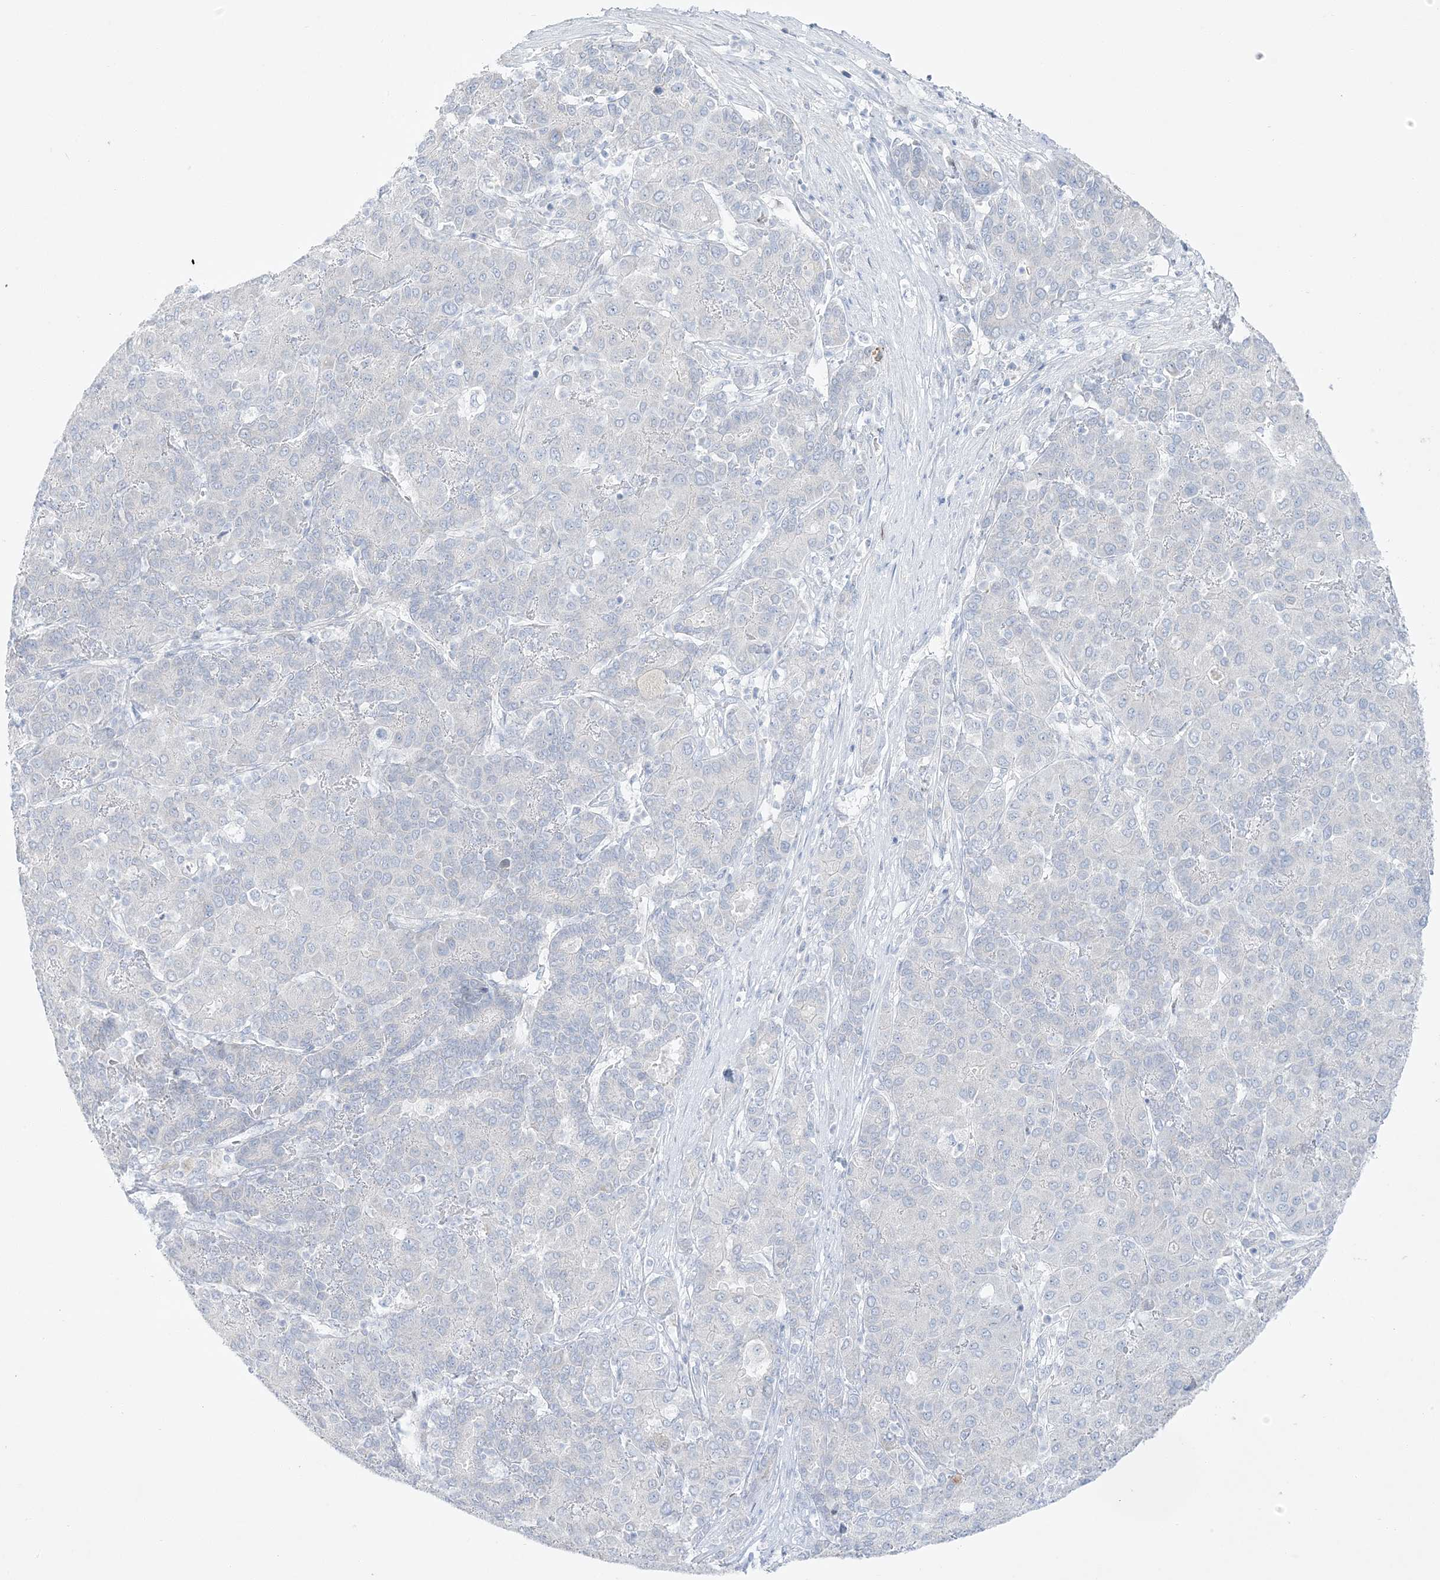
{"staining": {"intensity": "negative", "quantity": "none", "location": "none"}, "tissue": "liver cancer", "cell_type": "Tumor cells", "image_type": "cancer", "snomed": [{"axis": "morphology", "description": "Carcinoma, Hepatocellular, NOS"}, {"axis": "topography", "description": "Liver"}], "caption": "There is no significant positivity in tumor cells of liver cancer.", "gene": "FAM184A", "patient": {"sex": "male", "age": 65}}